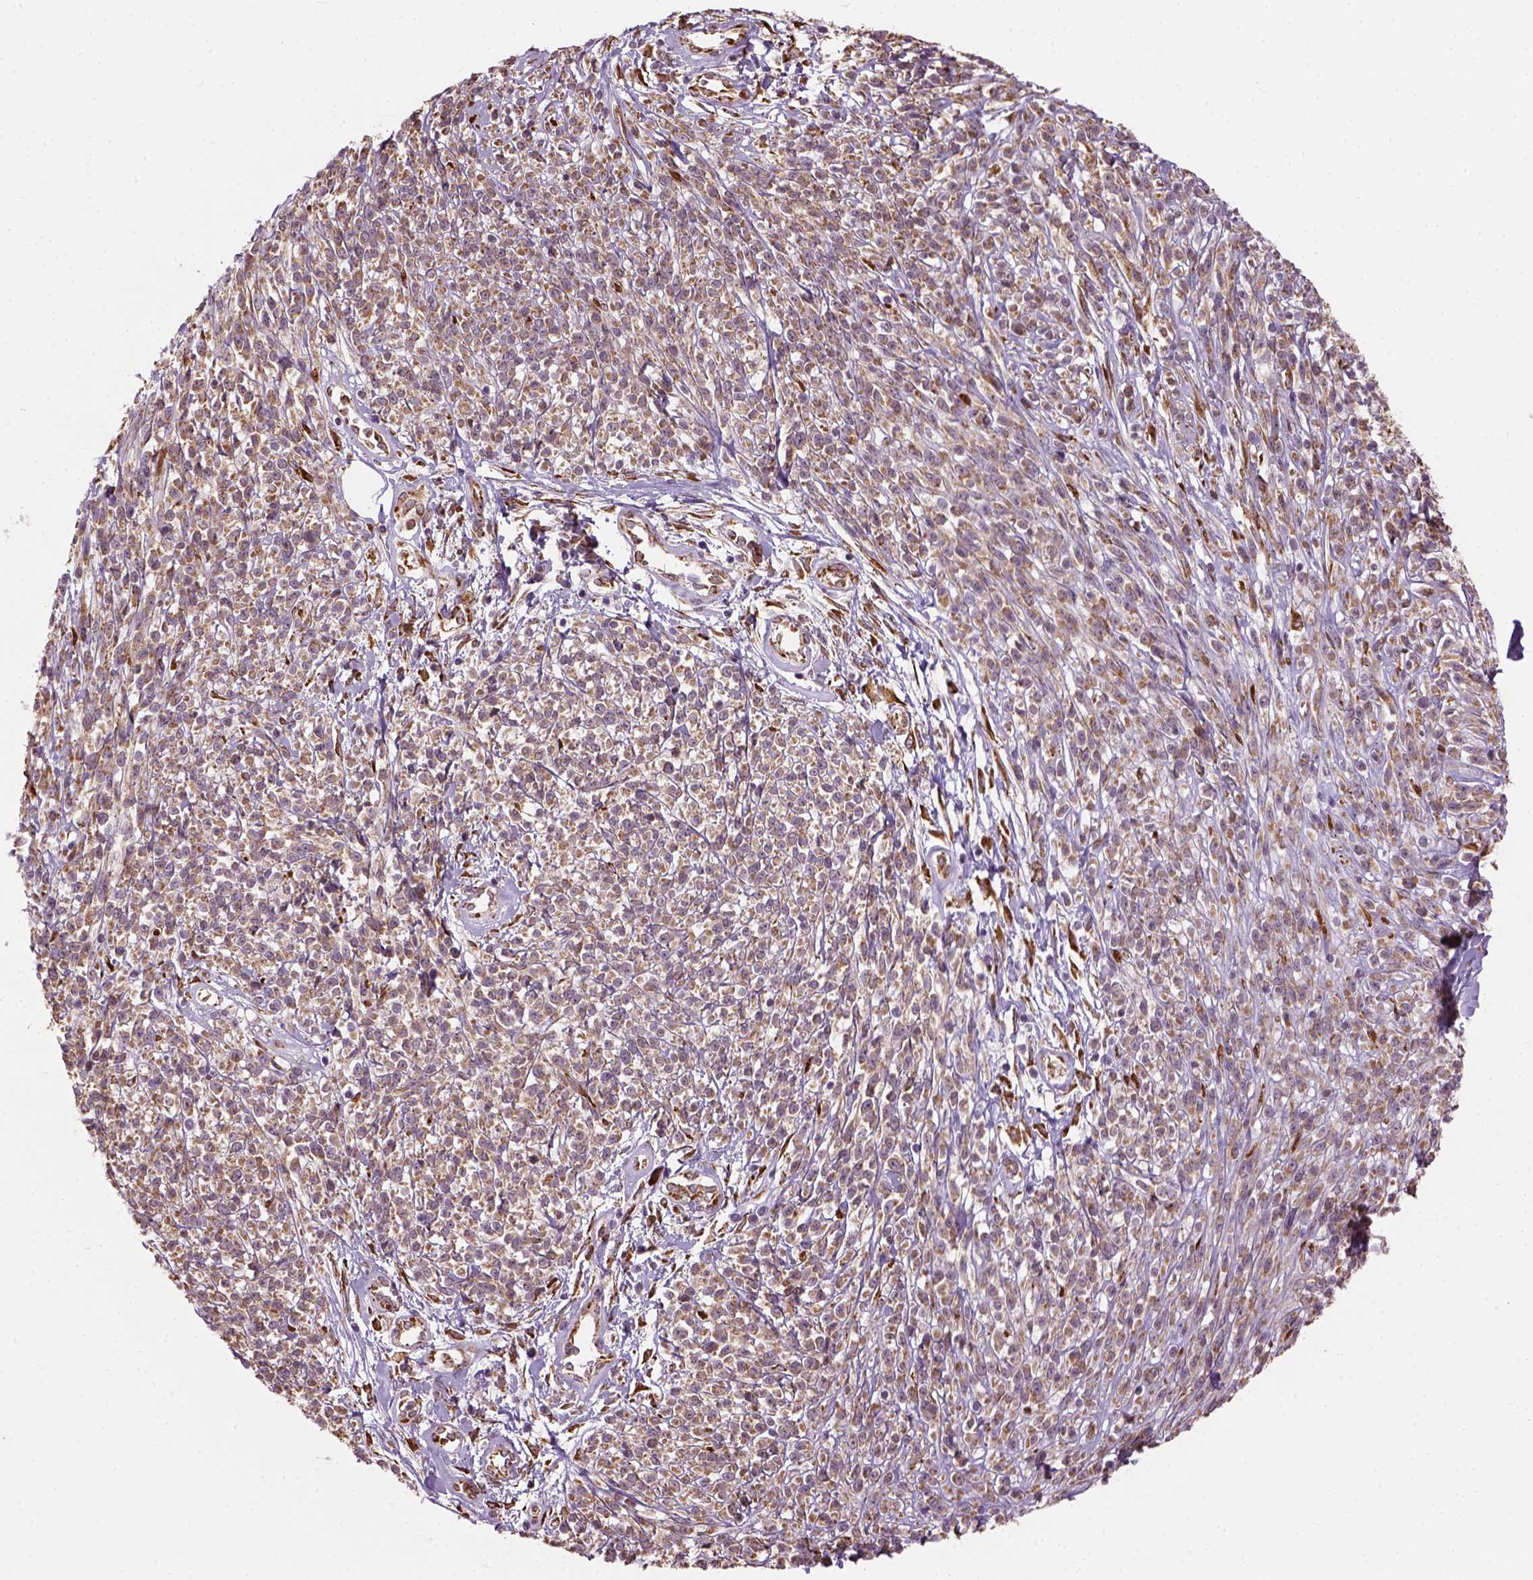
{"staining": {"intensity": "moderate", "quantity": ">75%", "location": "cytoplasmic/membranous"}, "tissue": "melanoma", "cell_type": "Tumor cells", "image_type": "cancer", "snomed": [{"axis": "morphology", "description": "Malignant melanoma, NOS"}, {"axis": "topography", "description": "Skin"}, {"axis": "topography", "description": "Skin of trunk"}], "caption": "Brown immunohistochemical staining in malignant melanoma reveals moderate cytoplasmic/membranous positivity in approximately >75% of tumor cells. (DAB IHC, brown staining for protein, blue staining for nuclei).", "gene": "XK", "patient": {"sex": "male", "age": 74}}